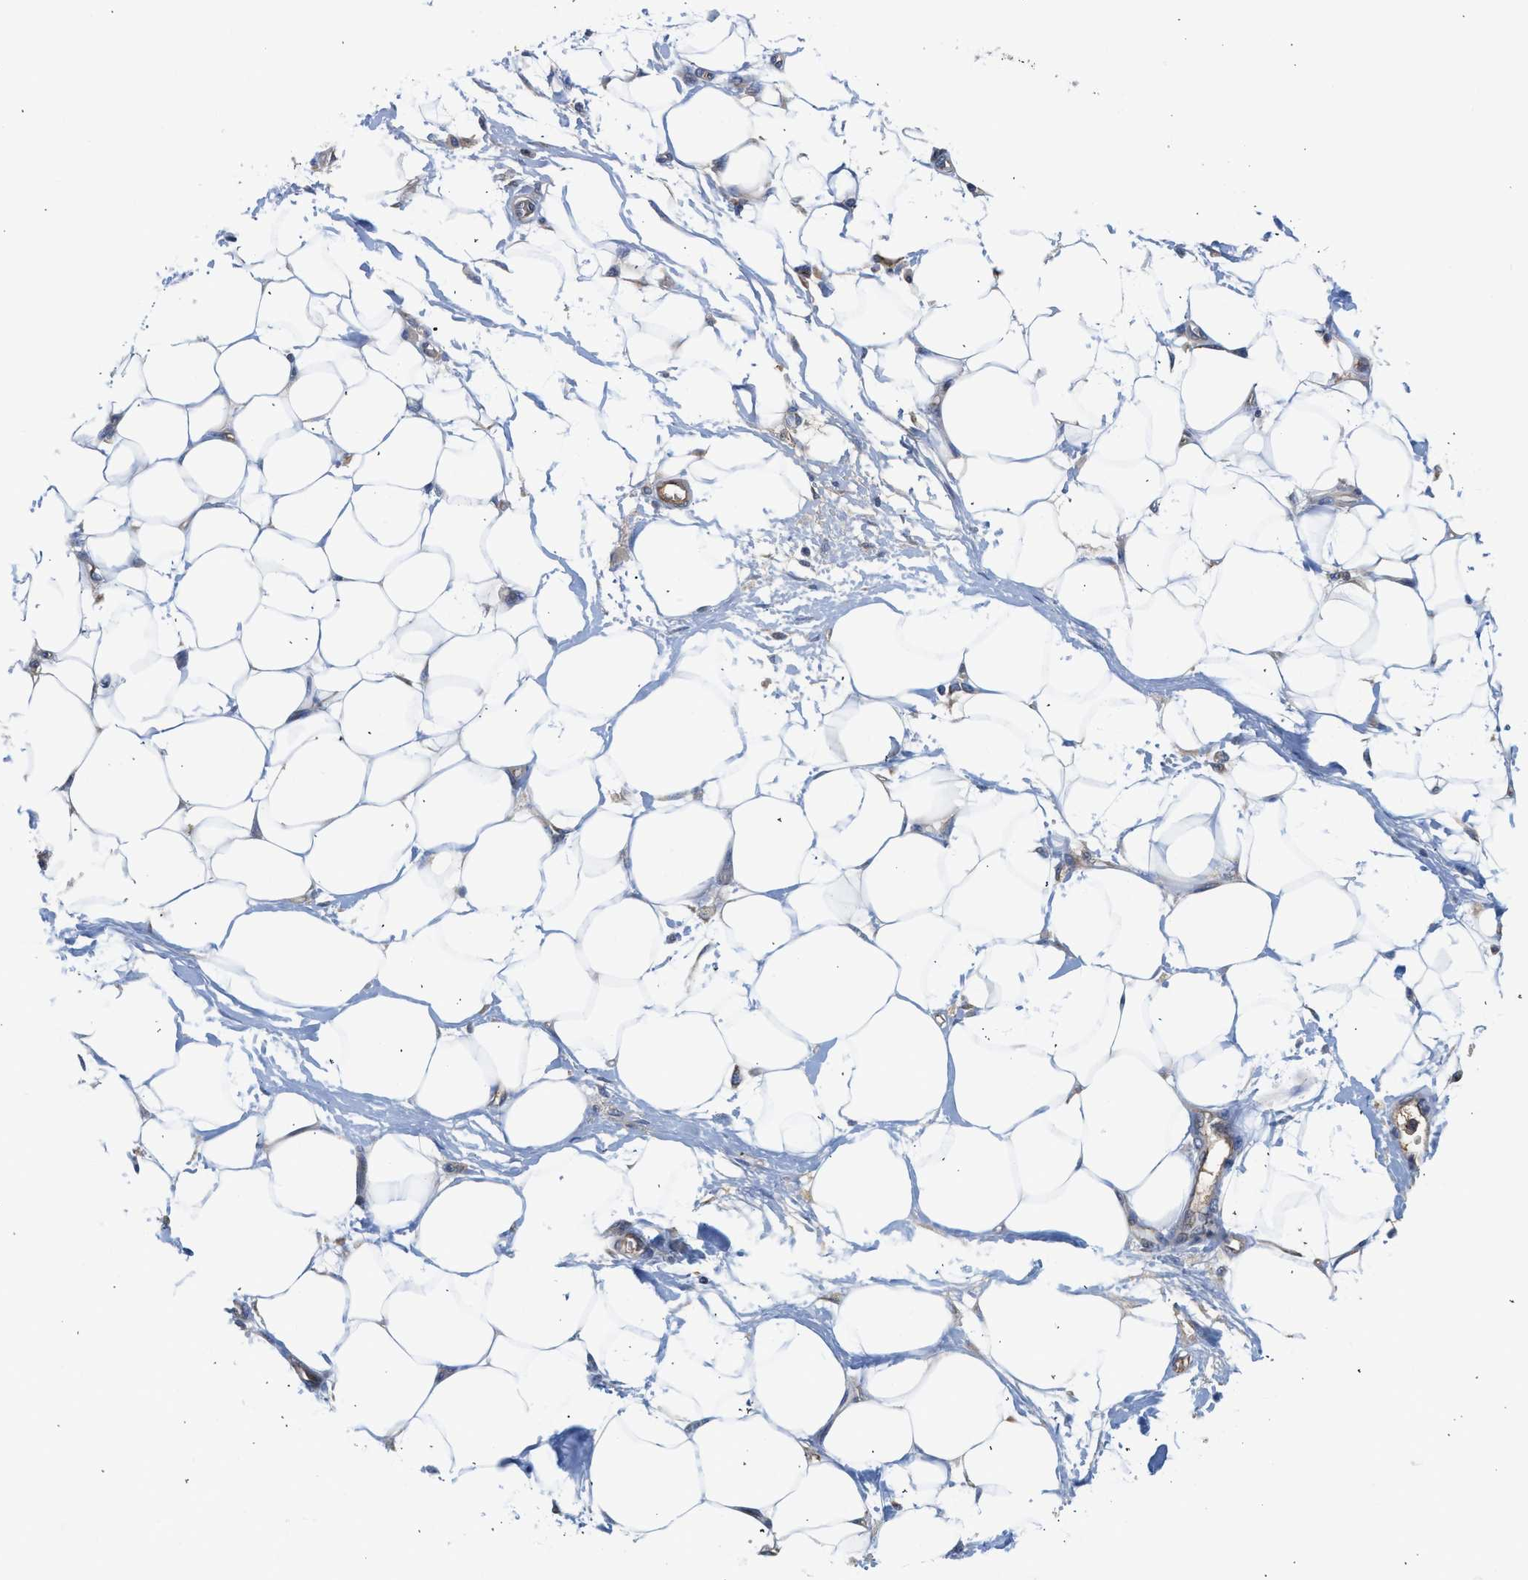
{"staining": {"intensity": "negative", "quantity": "none", "location": "none"}, "tissue": "adipose tissue", "cell_type": "Adipocytes", "image_type": "normal", "snomed": [{"axis": "morphology", "description": "Normal tissue, NOS"}, {"axis": "morphology", "description": "Urothelial carcinoma, High grade"}, {"axis": "topography", "description": "Vascular tissue"}, {"axis": "topography", "description": "Urinary bladder"}], "caption": "Adipocytes are negative for brown protein staining in benign adipose tissue. Brightfield microscopy of immunohistochemistry (IHC) stained with DAB (brown) and hematoxylin (blue), captured at high magnification.", "gene": "PIM1", "patient": {"sex": "female", "age": 56}}